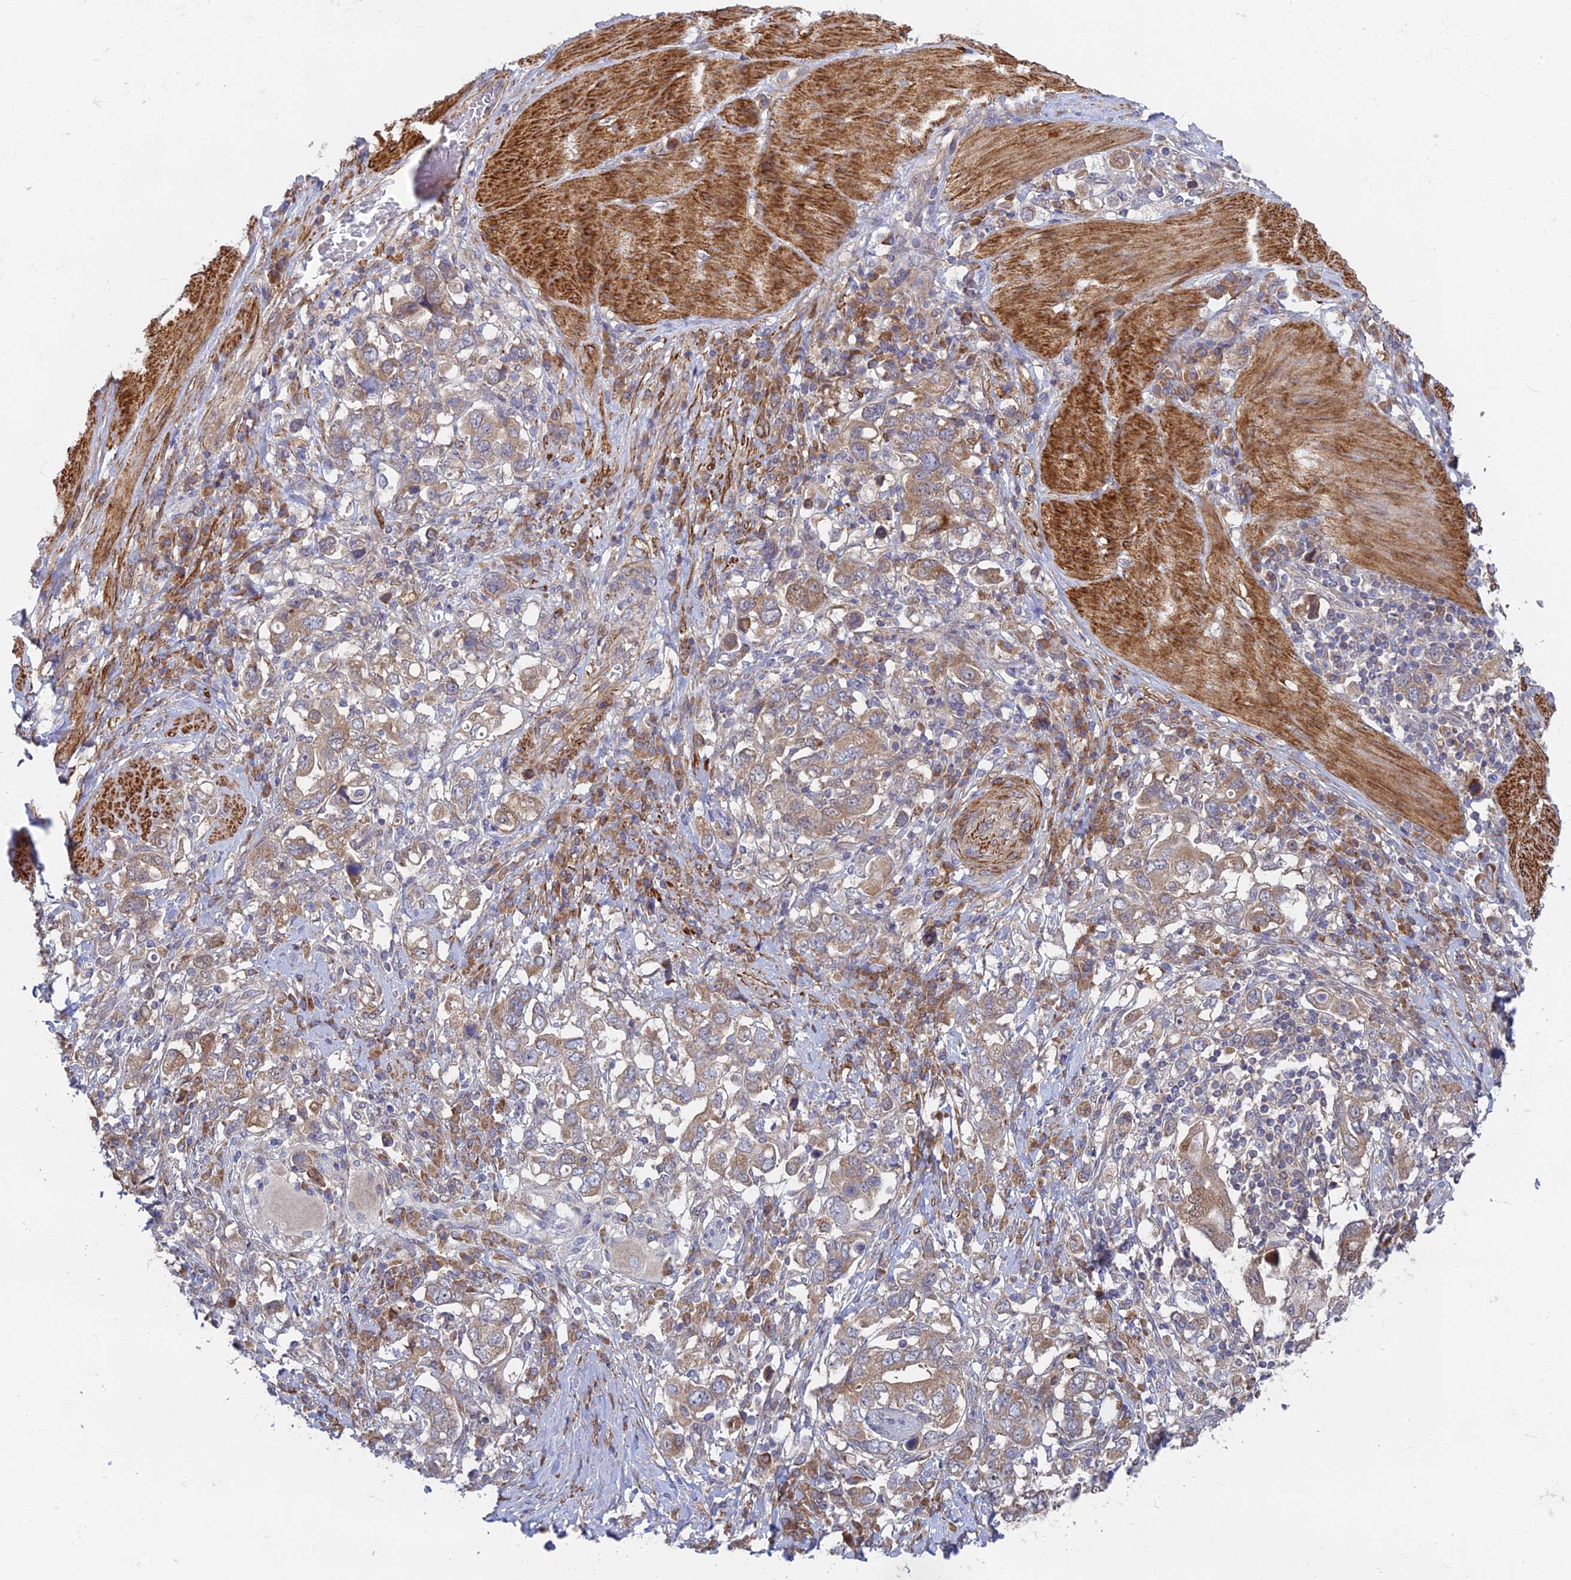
{"staining": {"intensity": "weak", "quantity": ">75%", "location": "cytoplasmic/membranous"}, "tissue": "stomach cancer", "cell_type": "Tumor cells", "image_type": "cancer", "snomed": [{"axis": "morphology", "description": "Adenocarcinoma, NOS"}, {"axis": "topography", "description": "Stomach, upper"}, {"axis": "topography", "description": "Stomach"}], "caption": "Immunohistochemistry (IHC) histopathology image of neoplastic tissue: stomach cancer (adenocarcinoma) stained using immunohistochemistry exhibits low levels of weak protein expression localized specifically in the cytoplasmic/membranous of tumor cells, appearing as a cytoplasmic/membranous brown color.", "gene": "INCA1", "patient": {"sex": "male", "age": 62}}